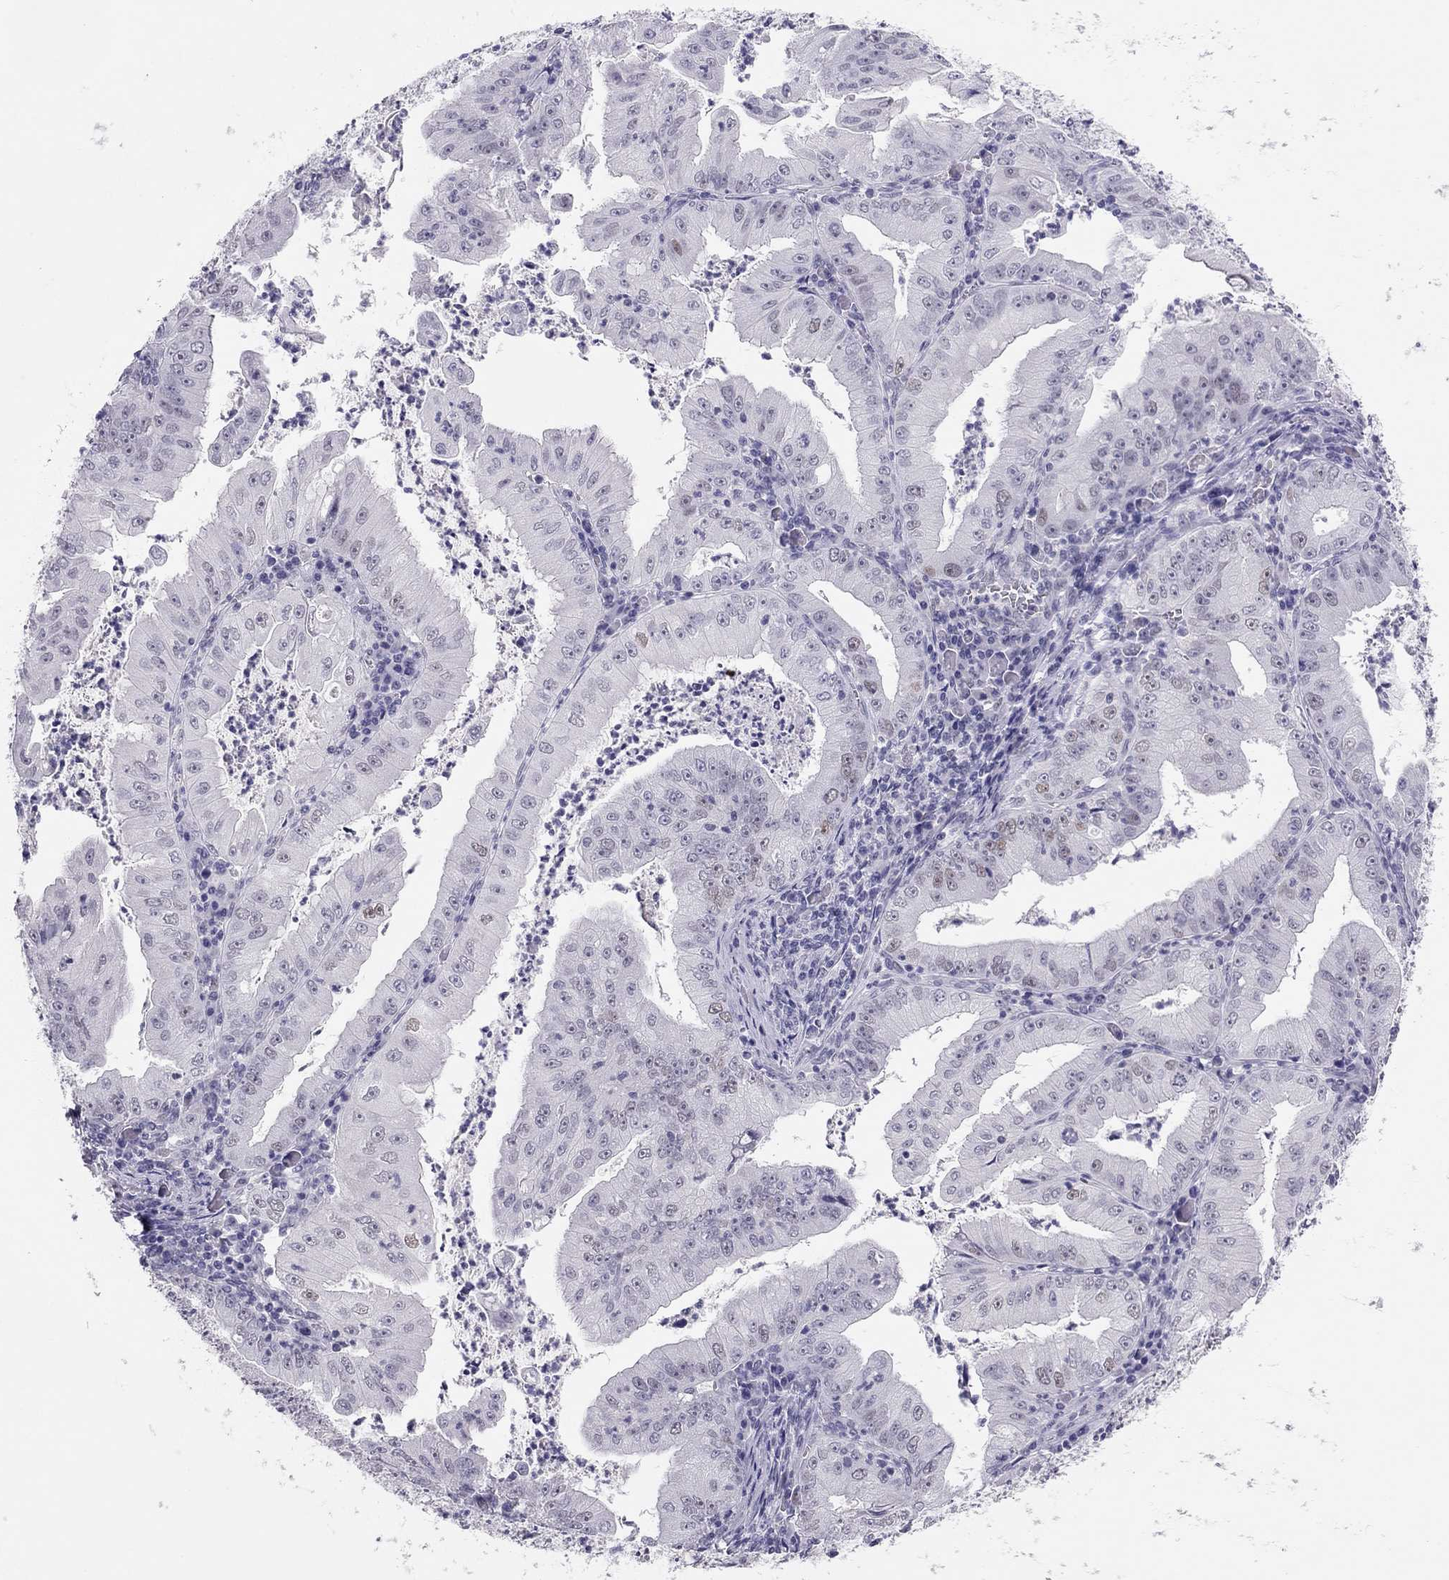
{"staining": {"intensity": "weak", "quantity": "<25%", "location": "nuclear"}, "tissue": "stomach cancer", "cell_type": "Tumor cells", "image_type": "cancer", "snomed": [{"axis": "morphology", "description": "Adenocarcinoma, NOS"}, {"axis": "topography", "description": "Stomach"}], "caption": "This micrograph is of stomach cancer (adenocarcinoma) stained with immunohistochemistry to label a protein in brown with the nuclei are counter-stained blue. There is no staining in tumor cells.", "gene": "PHOX2A", "patient": {"sex": "male", "age": 76}}